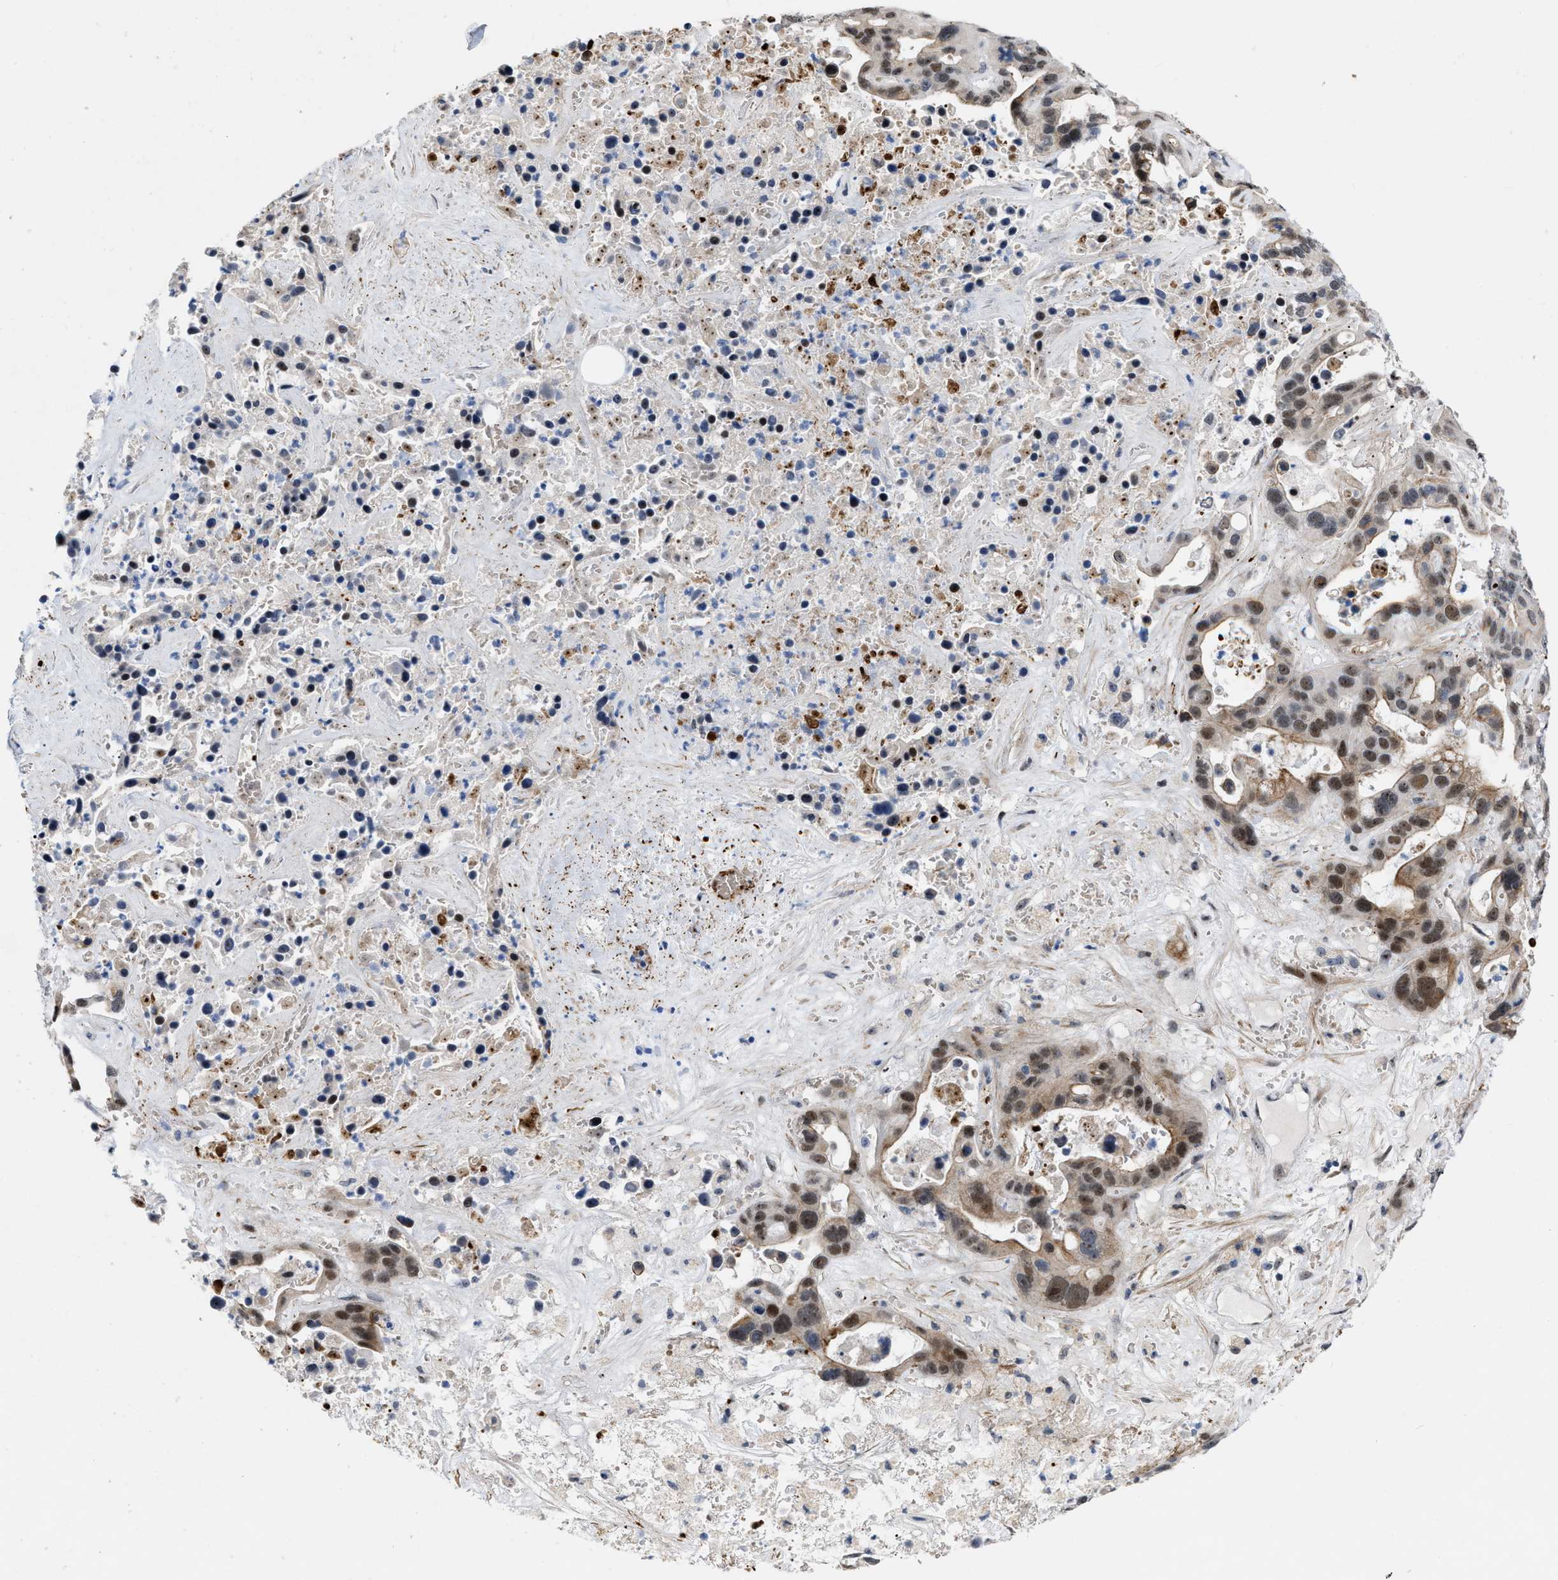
{"staining": {"intensity": "moderate", "quantity": ">75%", "location": "nuclear"}, "tissue": "liver cancer", "cell_type": "Tumor cells", "image_type": "cancer", "snomed": [{"axis": "morphology", "description": "Cholangiocarcinoma"}, {"axis": "topography", "description": "Liver"}], "caption": "A brown stain shows moderate nuclear staining of a protein in liver cancer (cholangiocarcinoma) tumor cells.", "gene": "POLR1F", "patient": {"sex": "female", "age": 65}}